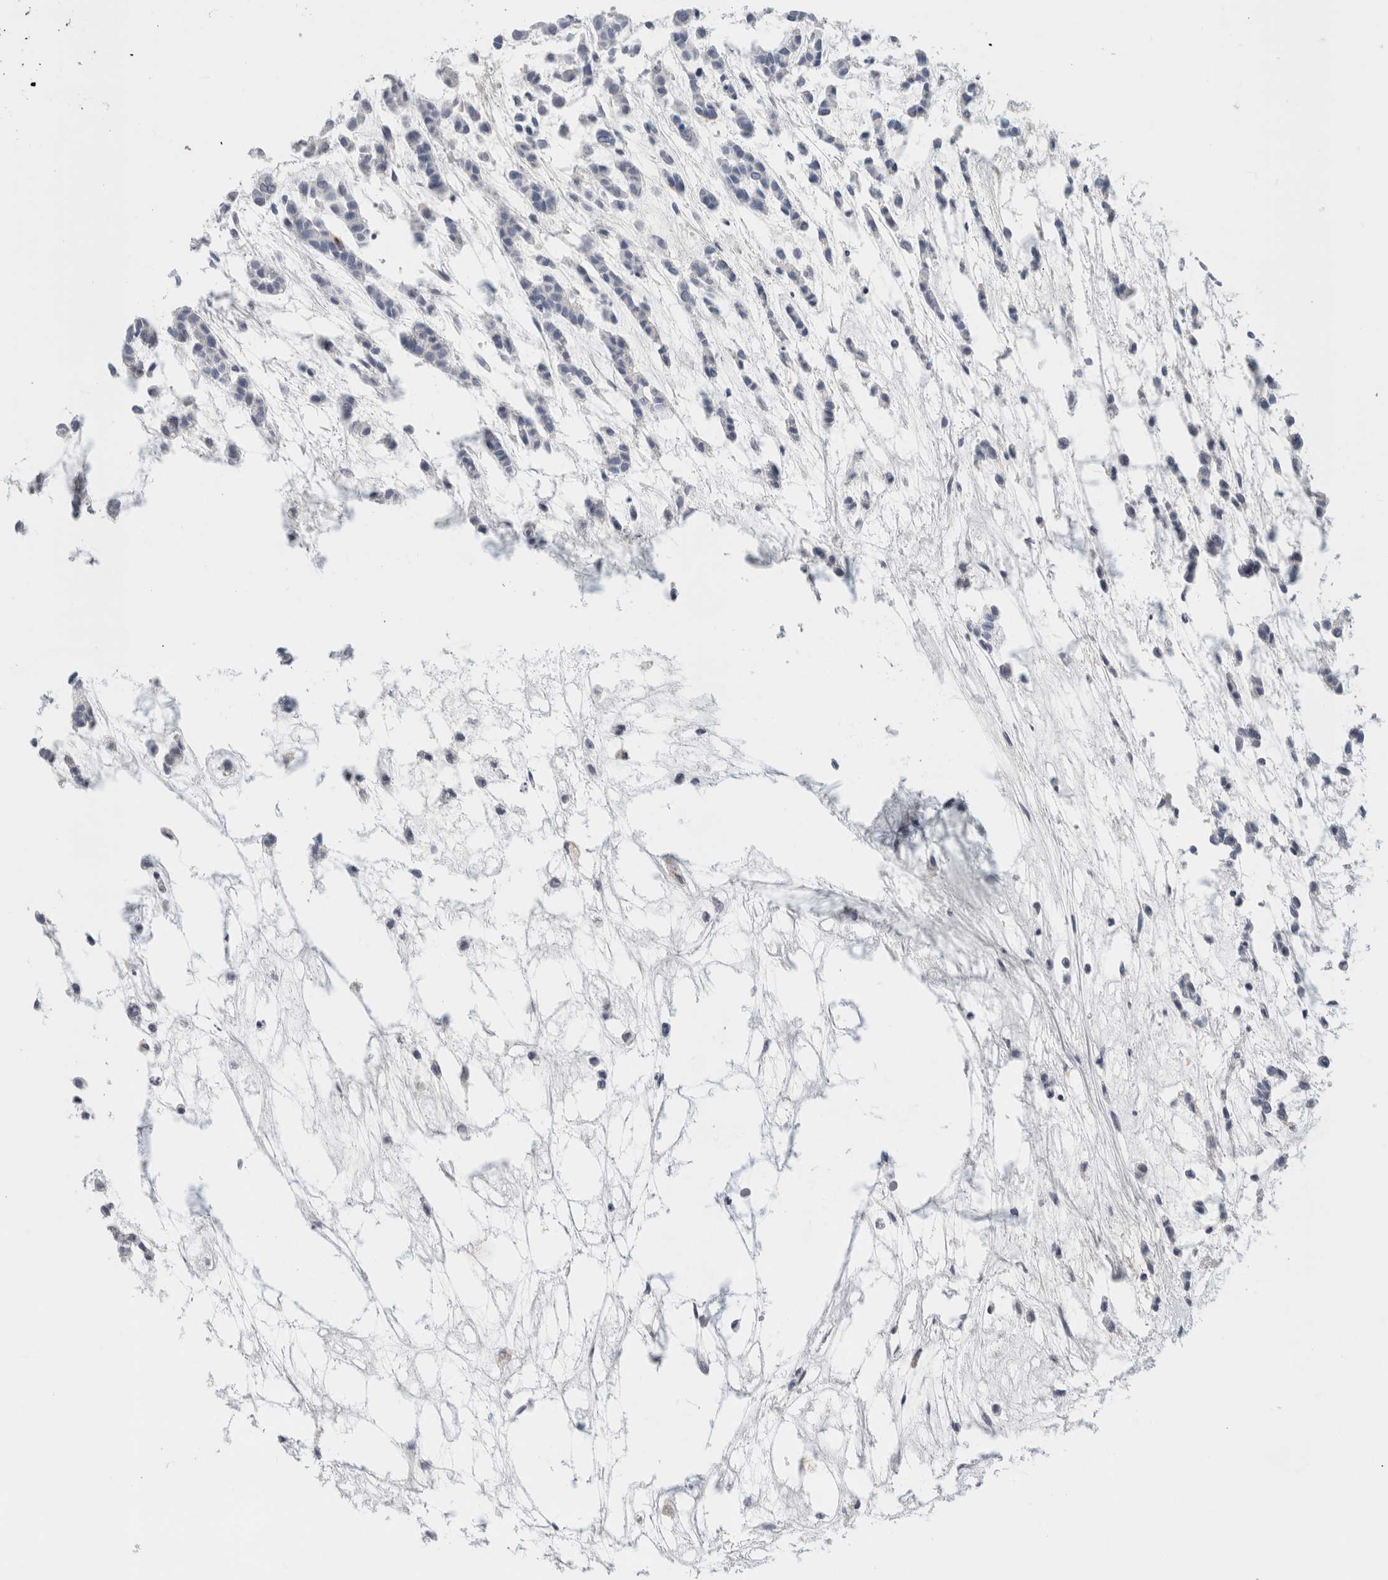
{"staining": {"intensity": "negative", "quantity": "none", "location": "none"}, "tissue": "head and neck cancer", "cell_type": "Tumor cells", "image_type": "cancer", "snomed": [{"axis": "morphology", "description": "Adenocarcinoma, NOS"}, {"axis": "morphology", "description": "Adenoma, NOS"}, {"axis": "topography", "description": "Head-Neck"}], "caption": "IHC photomicrograph of head and neck cancer (adenoma) stained for a protein (brown), which exhibits no expression in tumor cells.", "gene": "BCAN", "patient": {"sex": "female", "age": 55}}